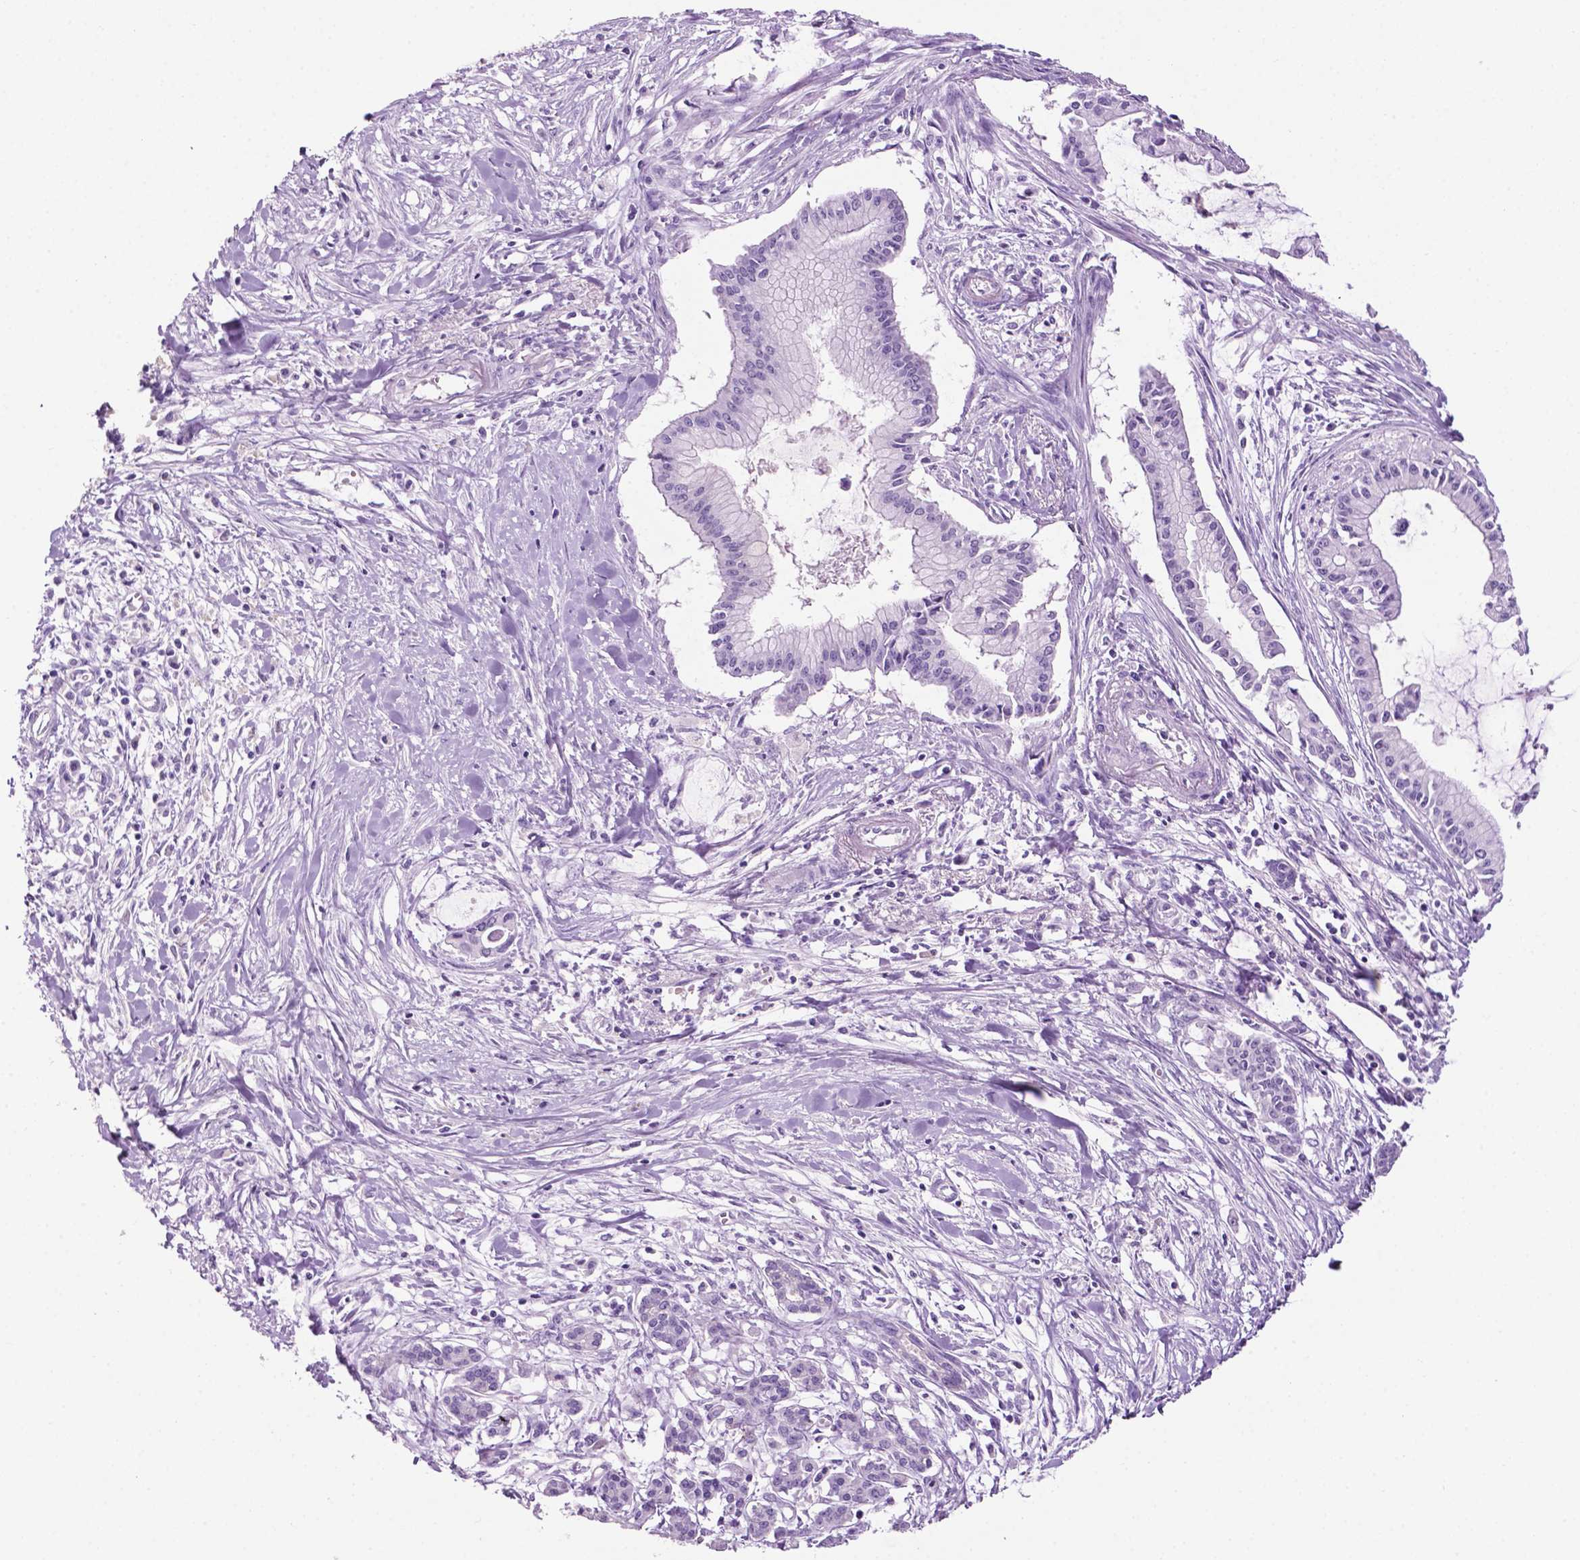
{"staining": {"intensity": "negative", "quantity": "none", "location": "none"}, "tissue": "pancreatic cancer", "cell_type": "Tumor cells", "image_type": "cancer", "snomed": [{"axis": "morphology", "description": "Adenocarcinoma, NOS"}, {"axis": "topography", "description": "Pancreas"}], "caption": "This is an immunohistochemistry photomicrograph of human pancreatic adenocarcinoma. There is no expression in tumor cells.", "gene": "PHGR1", "patient": {"sex": "male", "age": 48}}